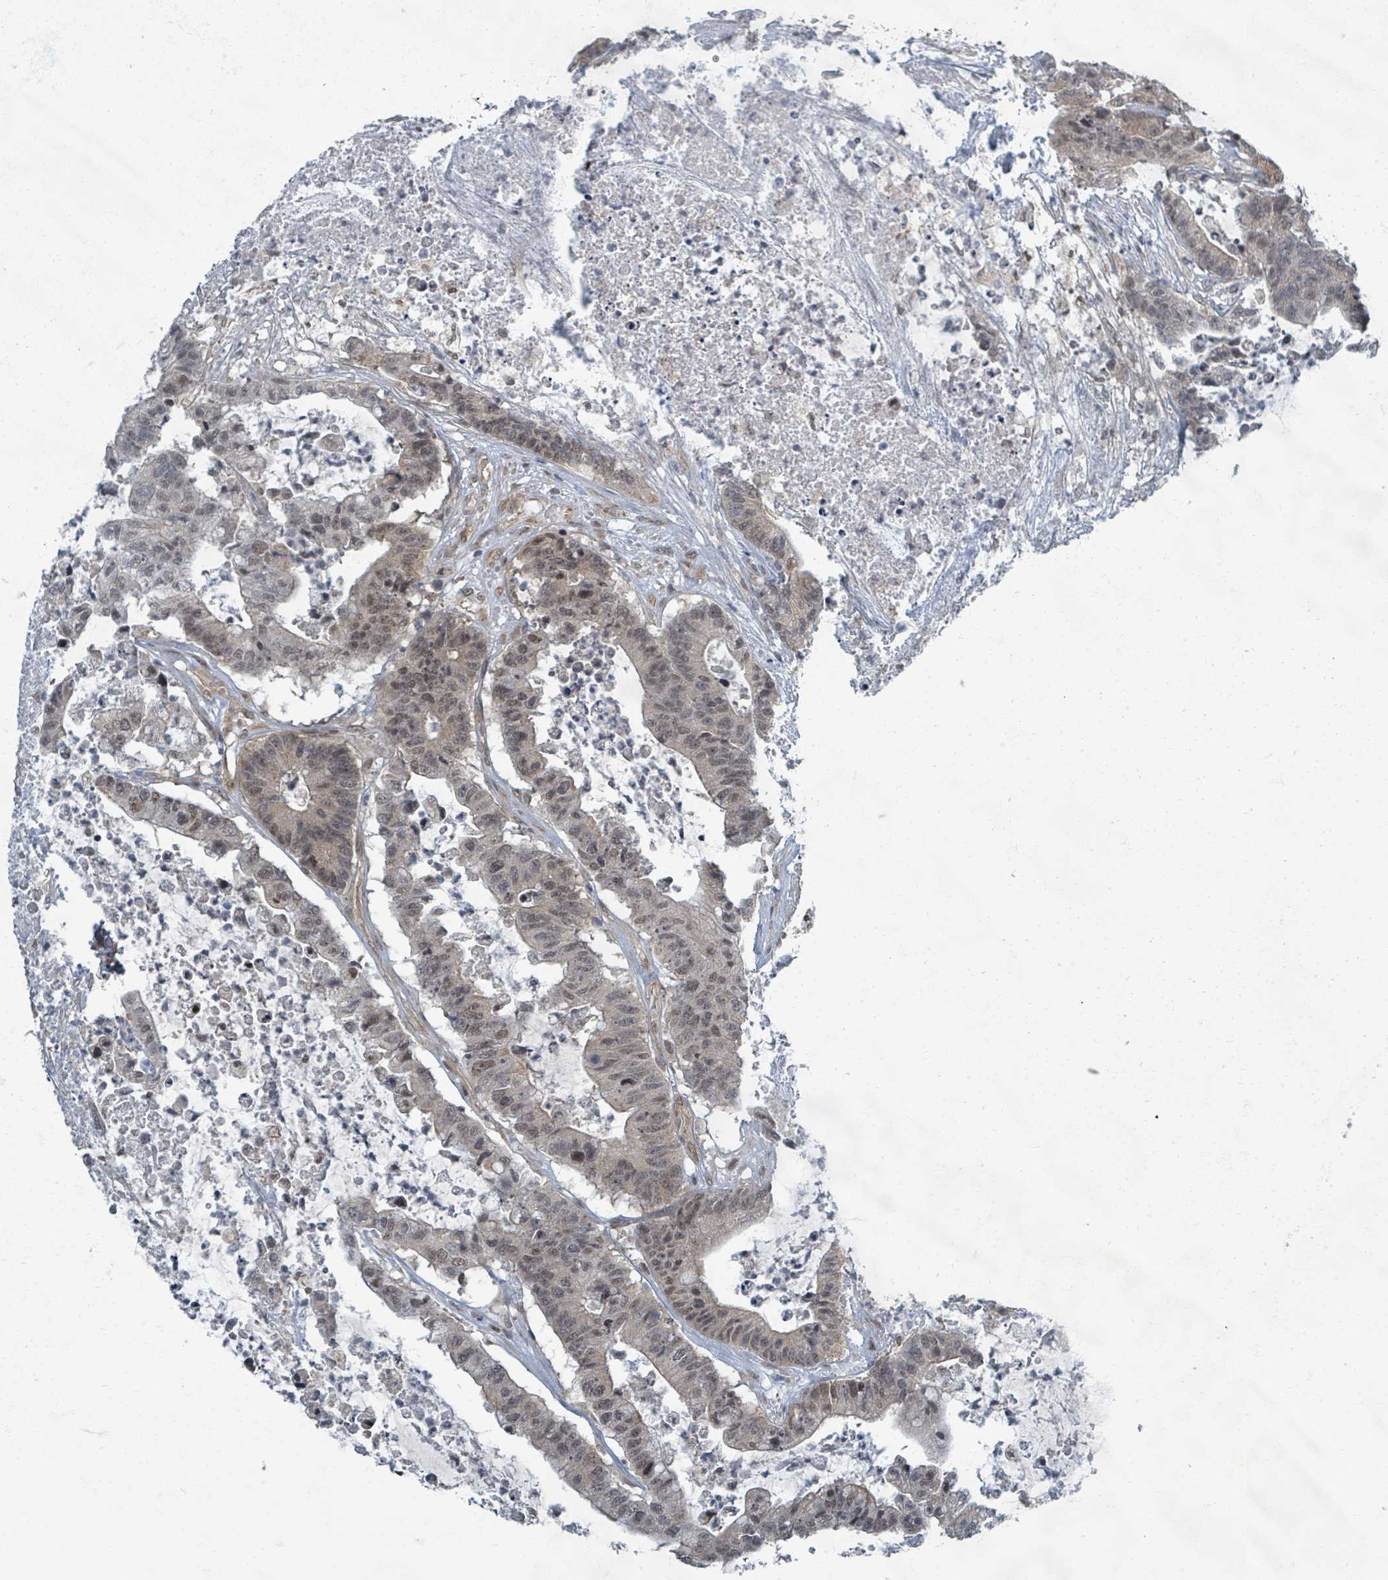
{"staining": {"intensity": "weak", "quantity": ">75%", "location": "nuclear"}, "tissue": "colorectal cancer", "cell_type": "Tumor cells", "image_type": "cancer", "snomed": [{"axis": "morphology", "description": "Adenocarcinoma, NOS"}, {"axis": "topography", "description": "Colon"}], "caption": "About >75% of tumor cells in colorectal cancer (adenocarcinoma) reveal weak nuclear protein positivity as visualized by brown immunohistochemical staining.", "gene": "INTS15", "patient": {"sex": "female", "age": 84}}